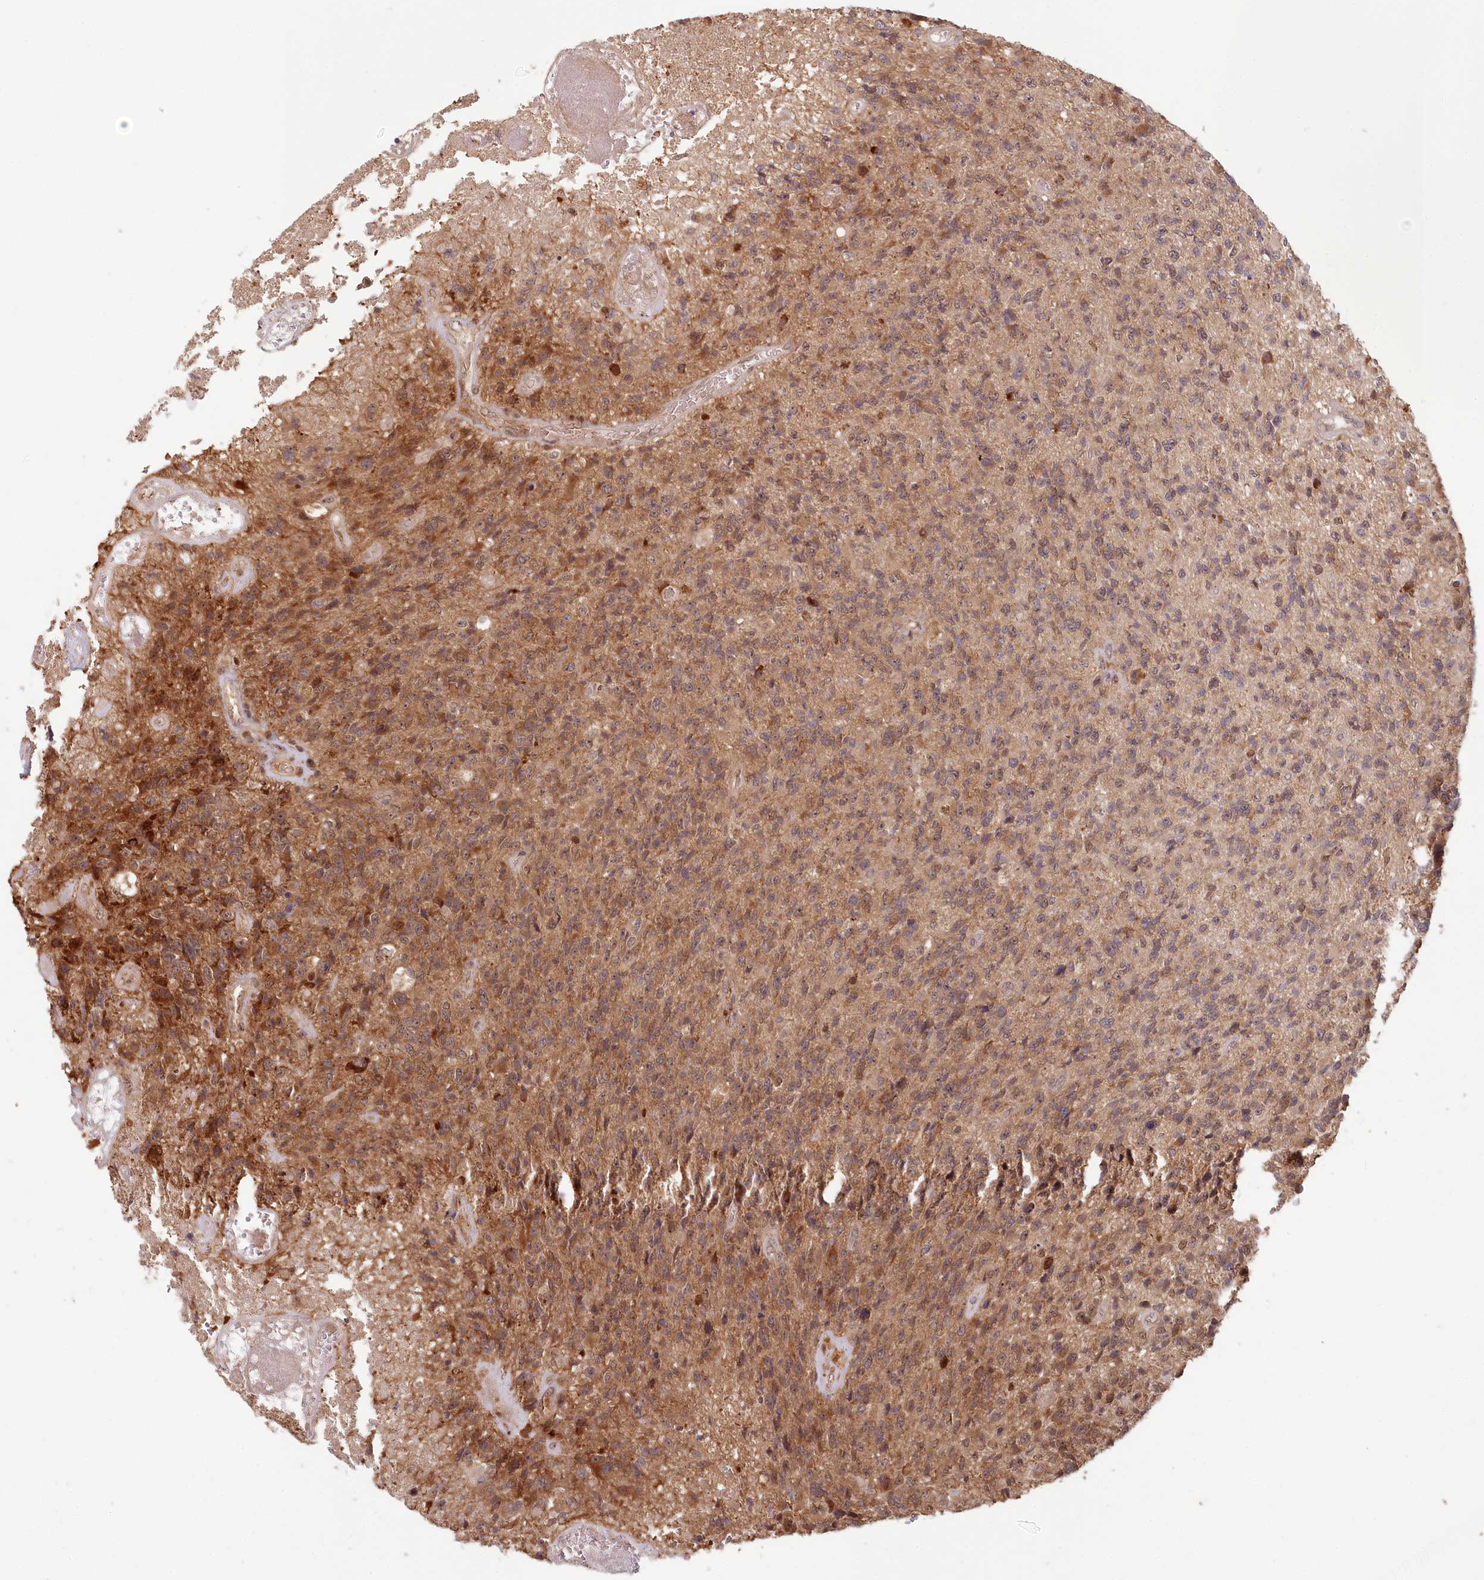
{"staining": {"intensity": "moderate", "quantity": ">75%", "location": "cytoplasmic/membranous"}, "tissue": "glioma", "cell_type": "Tumor cells", "image_type": "cancer", "snomed": [{"axis": "morphology", "description": "Glioma, malignant, High grade"}, {"axis": "topography", "description": "Brain"}], "caption": "Protein expression analysis of human malignant high-grade glioma reveals moderate cytoplasmic/membranous positivity in about >75% of tumor cells.", "gene": "WAPL", "patient": {"sex": "male", "age": 76}}